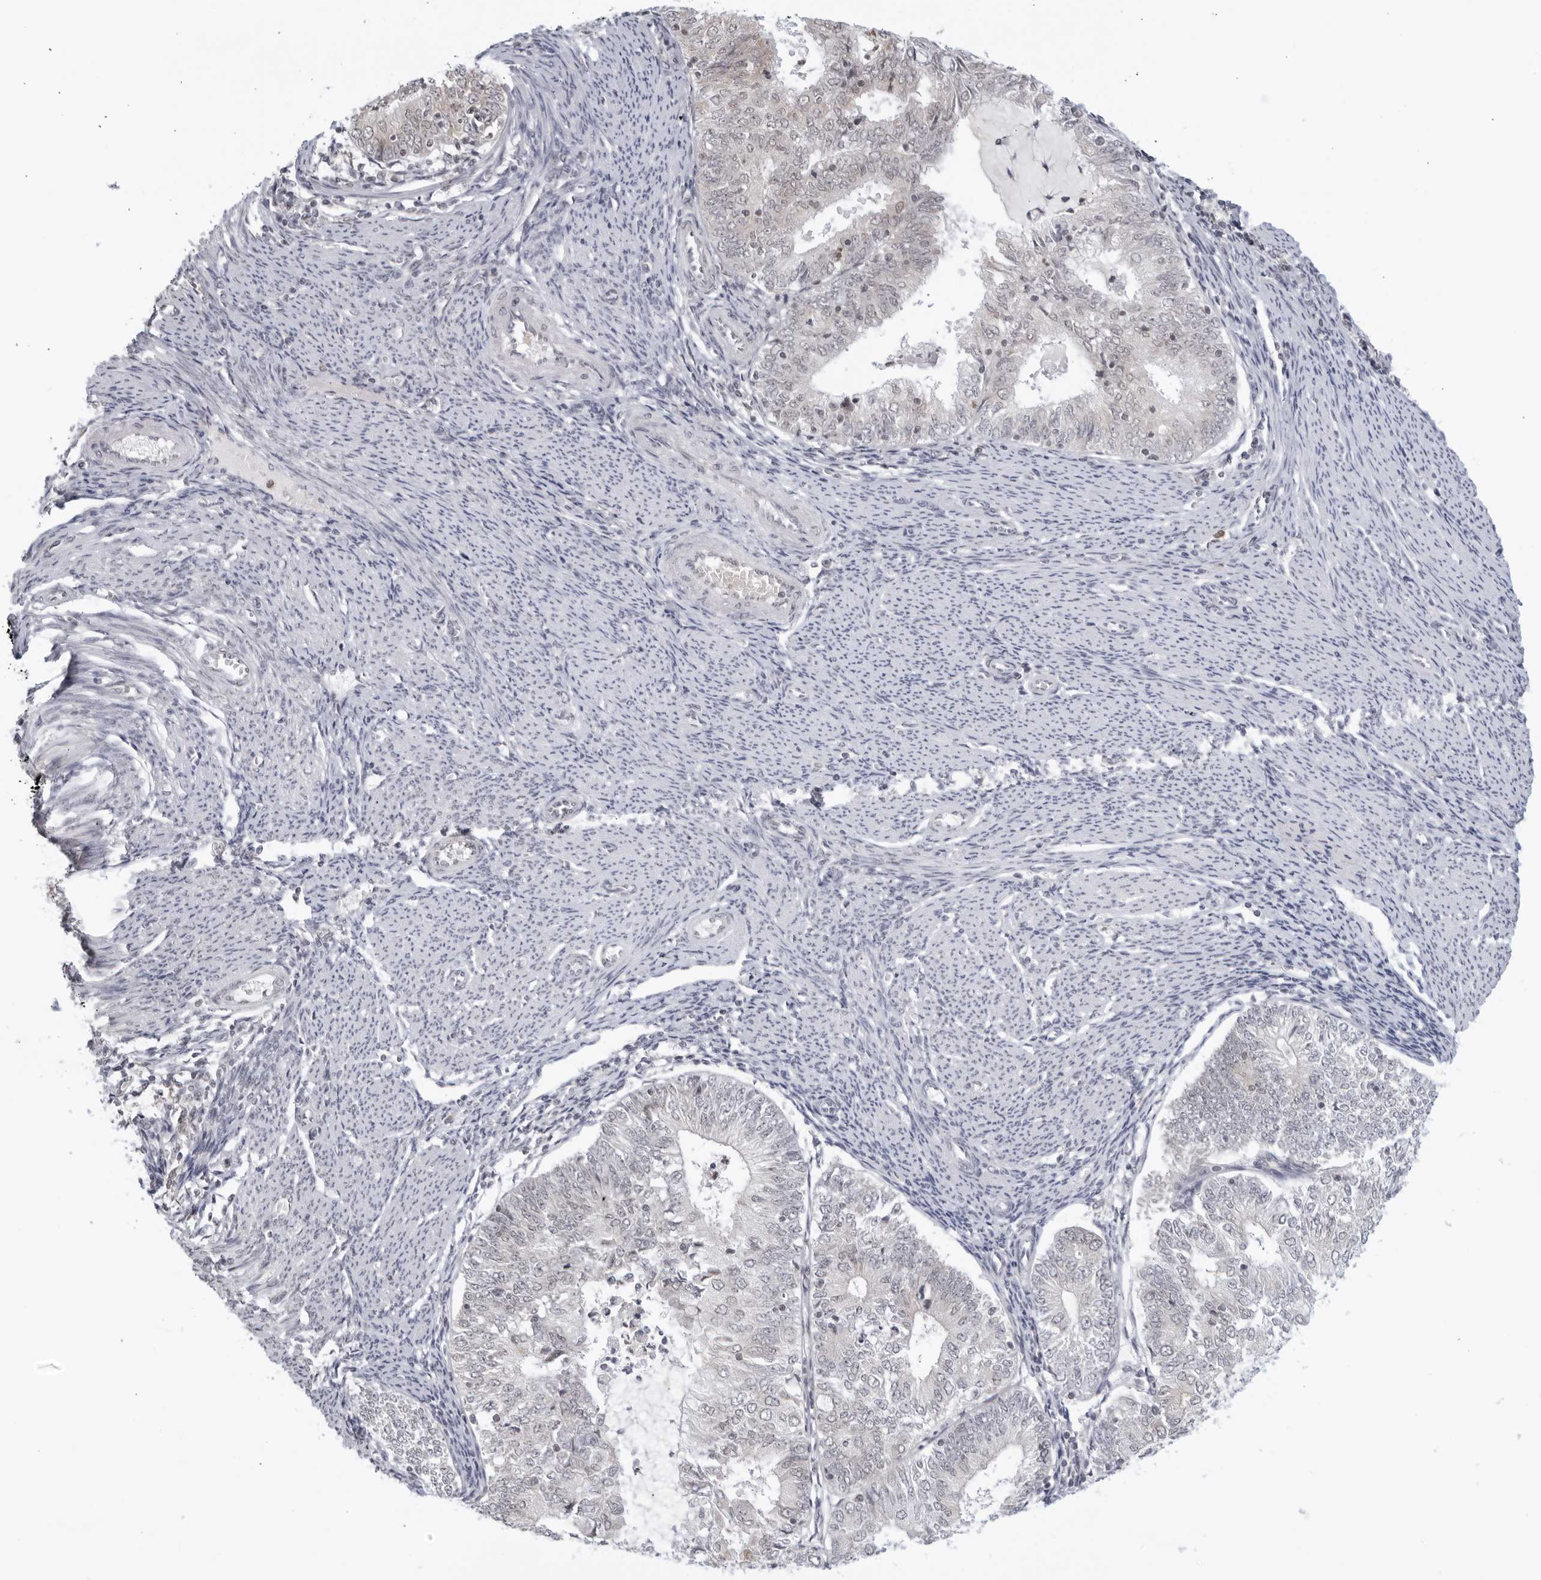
{"staining": {"intensity": "negative", "quantity": "none", "location": "none"}, "tissue": "endometrial cancer", "cell_type": "Tumor cells", "image_type": "cancer", "snomed": [{"axis": "morphology", "description": "Adenocarcinoma, NOS"}, {"axis": "topography", "description": "Endometrium"}], "caption": "High power microscopy histopathology image of an immunohistochemistry (IHC) image of endometrial adenocarcinoma, revealing no significant expression in tumor cells.", "gene": "RAB11FIP3", "patient": {"sex": "female", "age": 57}}